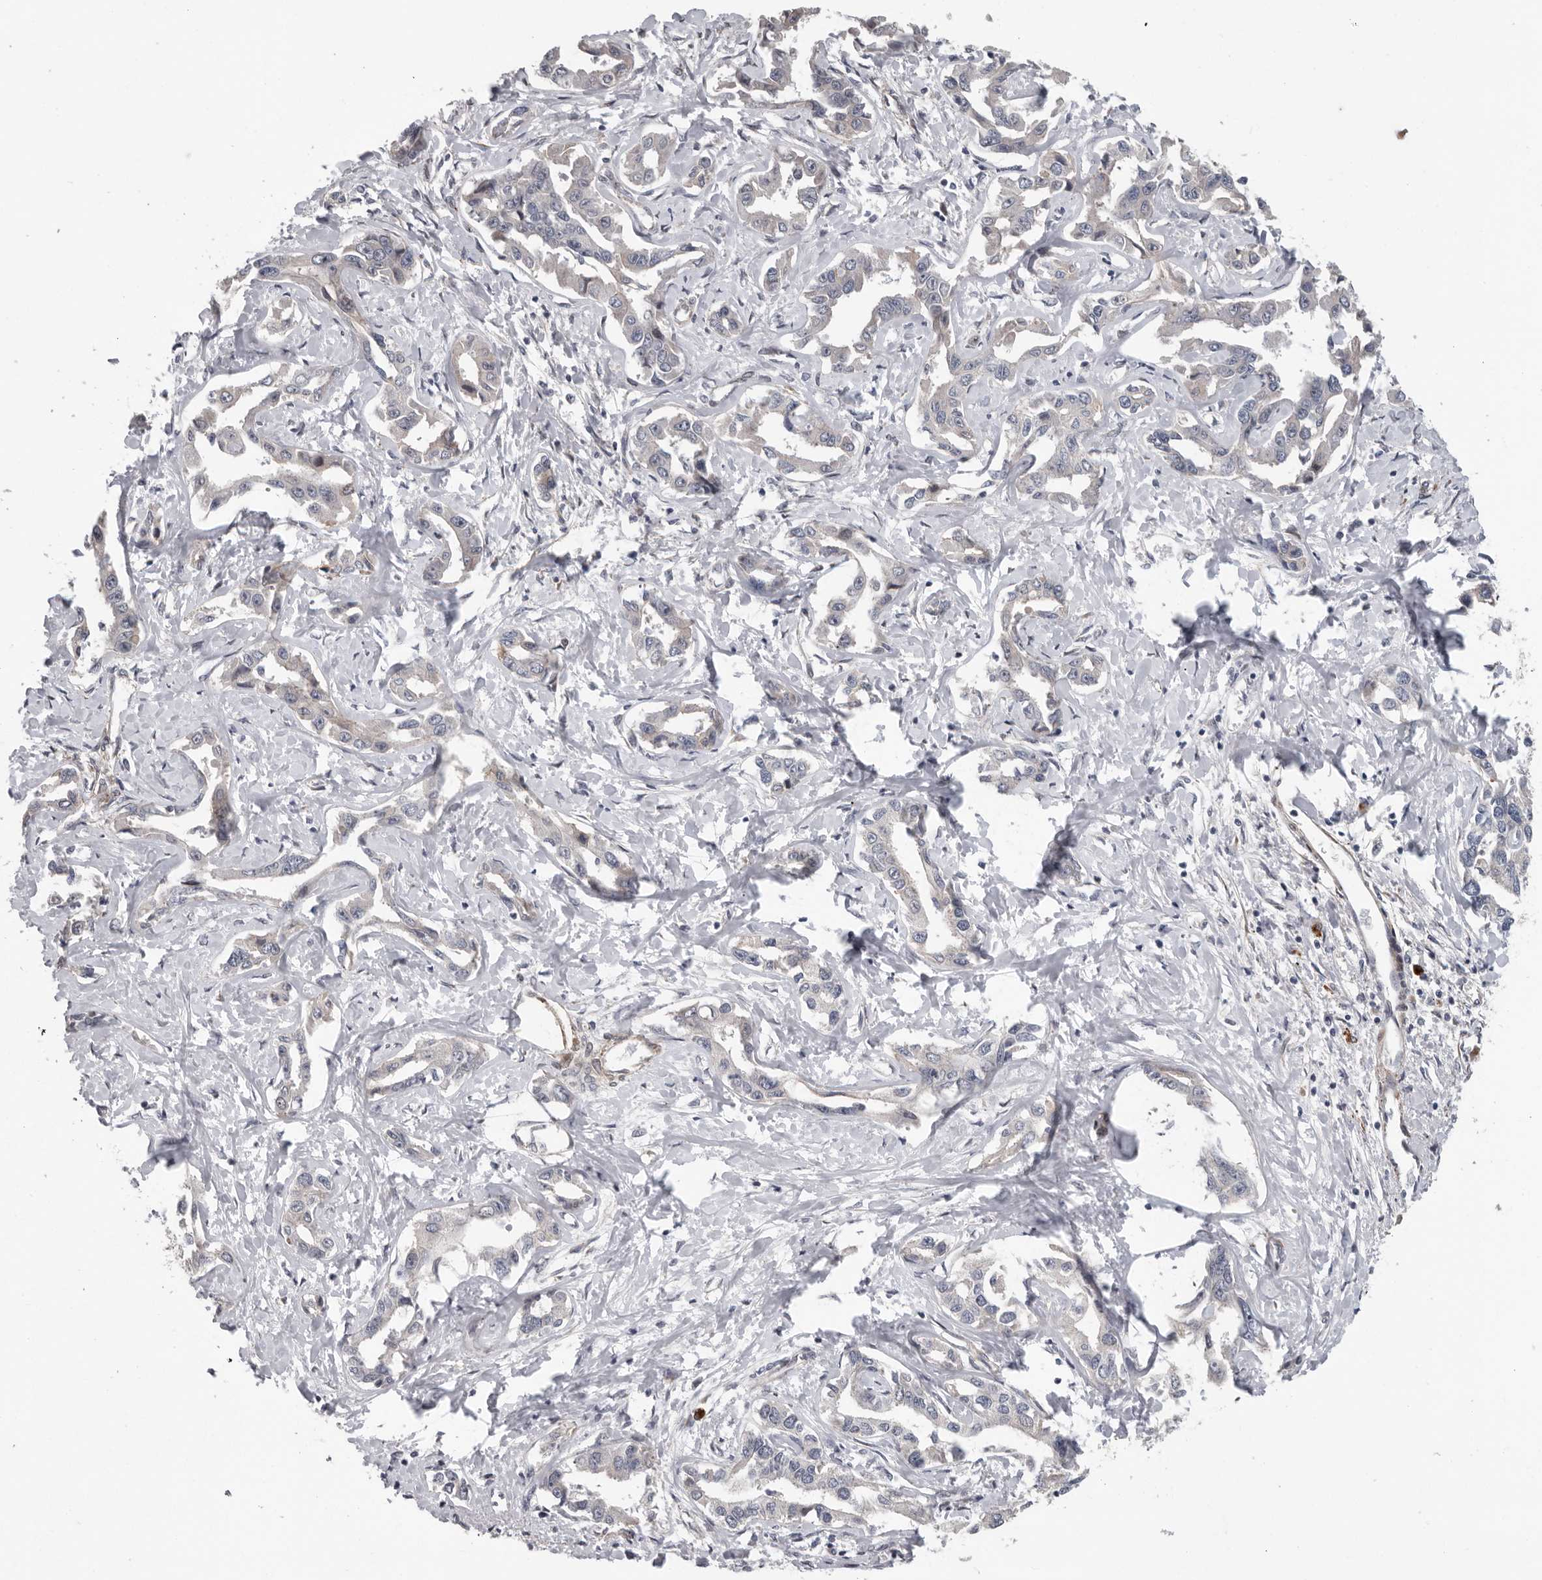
{"staining": {"intensity": "negative", "quantity": "none", "location": "none"}, "tissue": "liver cancer", "cell_type": "Tumor cells", "image_type": "cancer", "snomed": [{"axis": "morphology", "description": "Cholangiocarcinoma"}, {"axis": "topography", "description": "Liver"}], "caption": "An immunohistochemistry (IHC) histopathology image of liver cancer (cholangiocarcinoma) is shown. There is no staining in tumor cells of liver cancer (cholangiocarcinoma). The staining was performed using DAB (3,3'-diaminobenzidine) to visualize the protein expression in brown, while the nuclei were stained in blue with hematoxylin (Magnification: 20x).", "gene": "ATXN3L", "patient": {"sex": "male", "age": 59}}